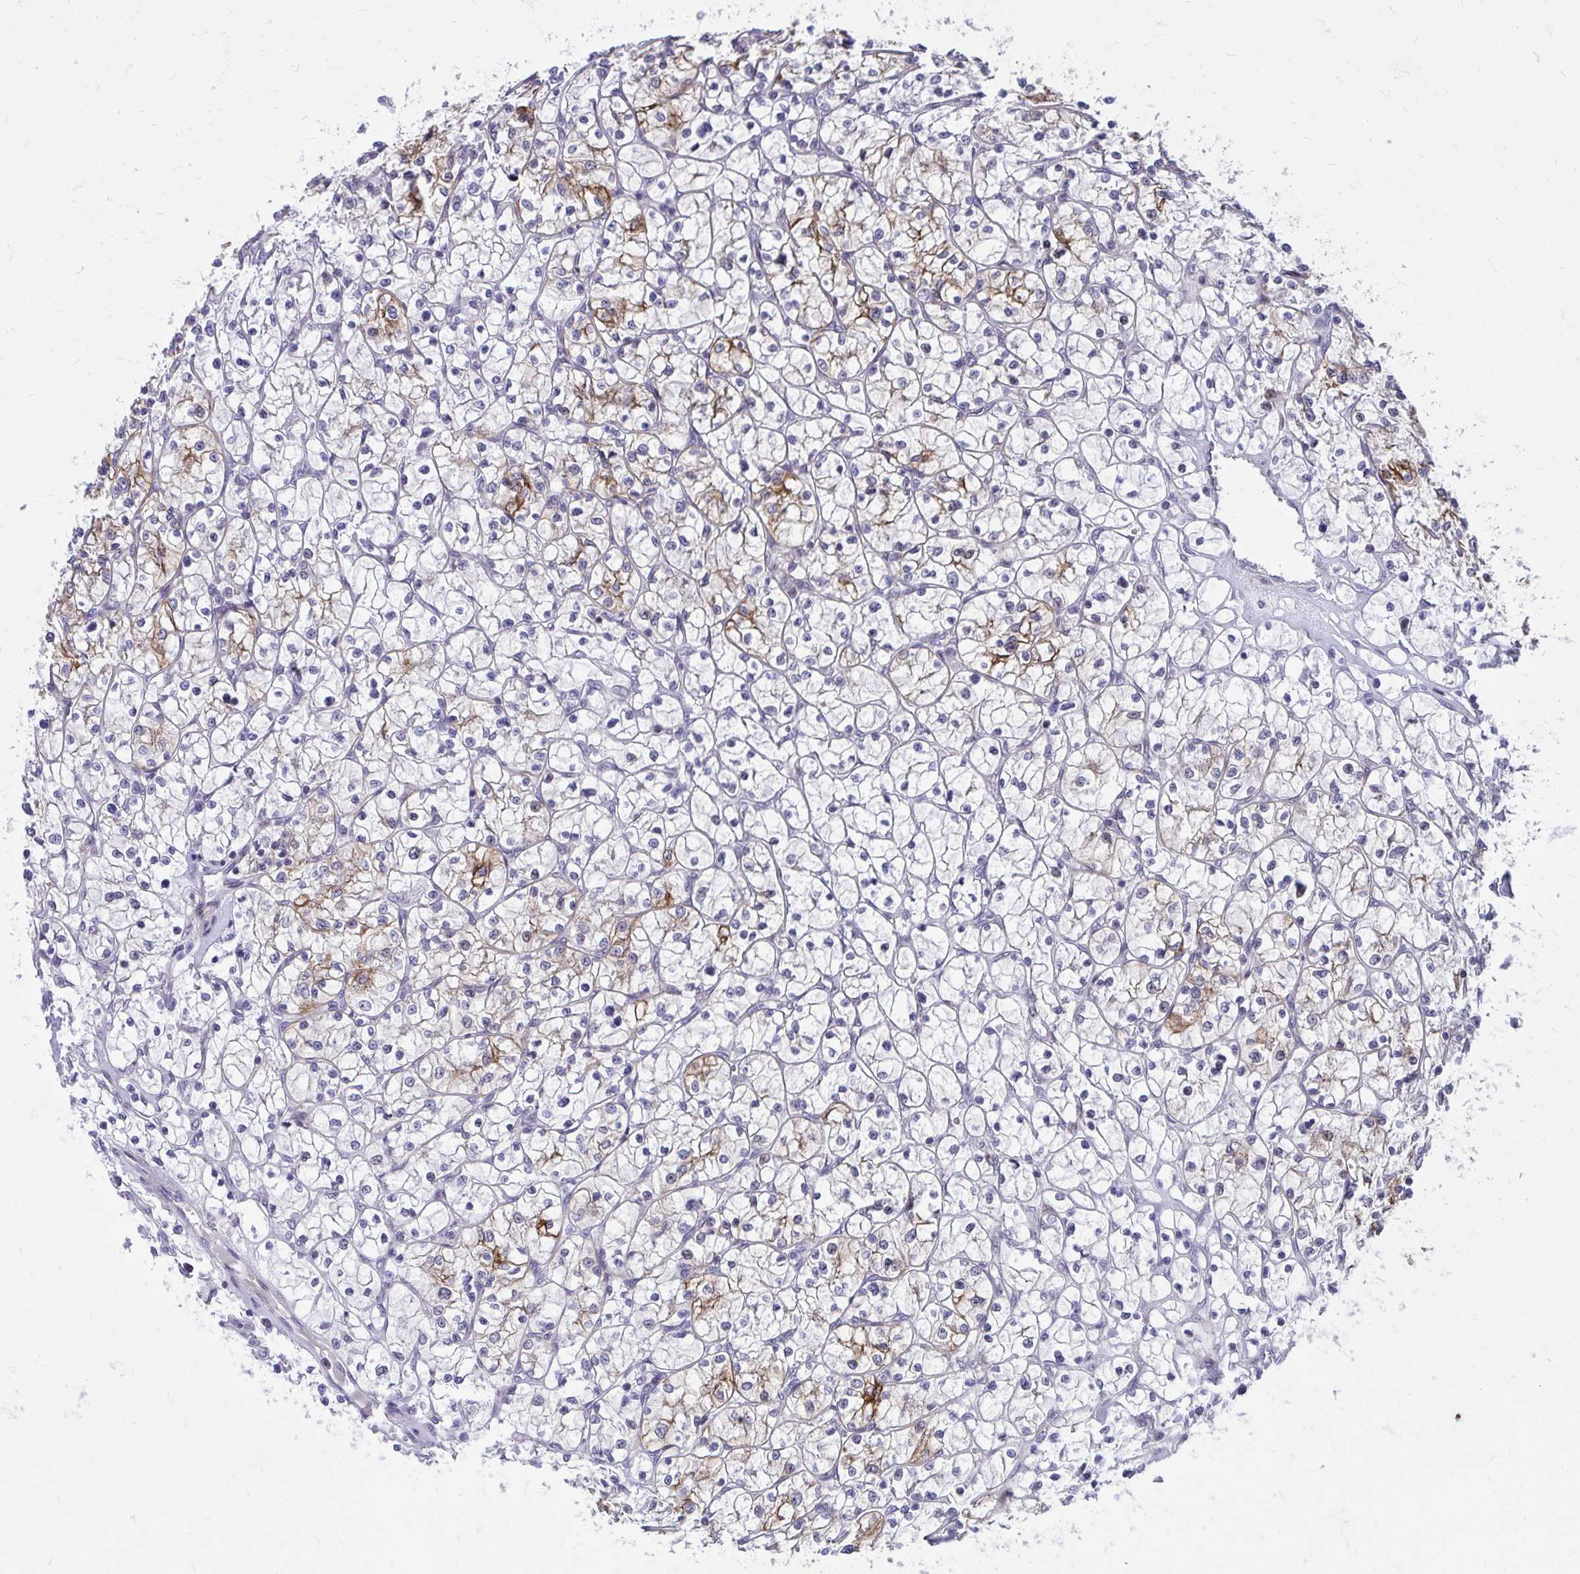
{"staining": {"intensity": "moderate", "quantity": "<25%", "location": "cytoplasmic/membranous"}, "tissue": "renal cancer", "cell_type": "Tumor cells", "image_type": "cancer", "snomed": [{"axis": "morphology", "description": "Adenocarcinoma, NOS"}, {"axis": "topography", "description": "Kidney"}], "caption": "A brown stain highlights moderate cytoplasmic/membranous positivity of a protein in human adenocarcinoma (renal) tumor cells. The protein is shown in brown color, while the nuclei are stained blue.", "gene": "ANKRD30B", "patient": {"sex": "female", "age": 64}}